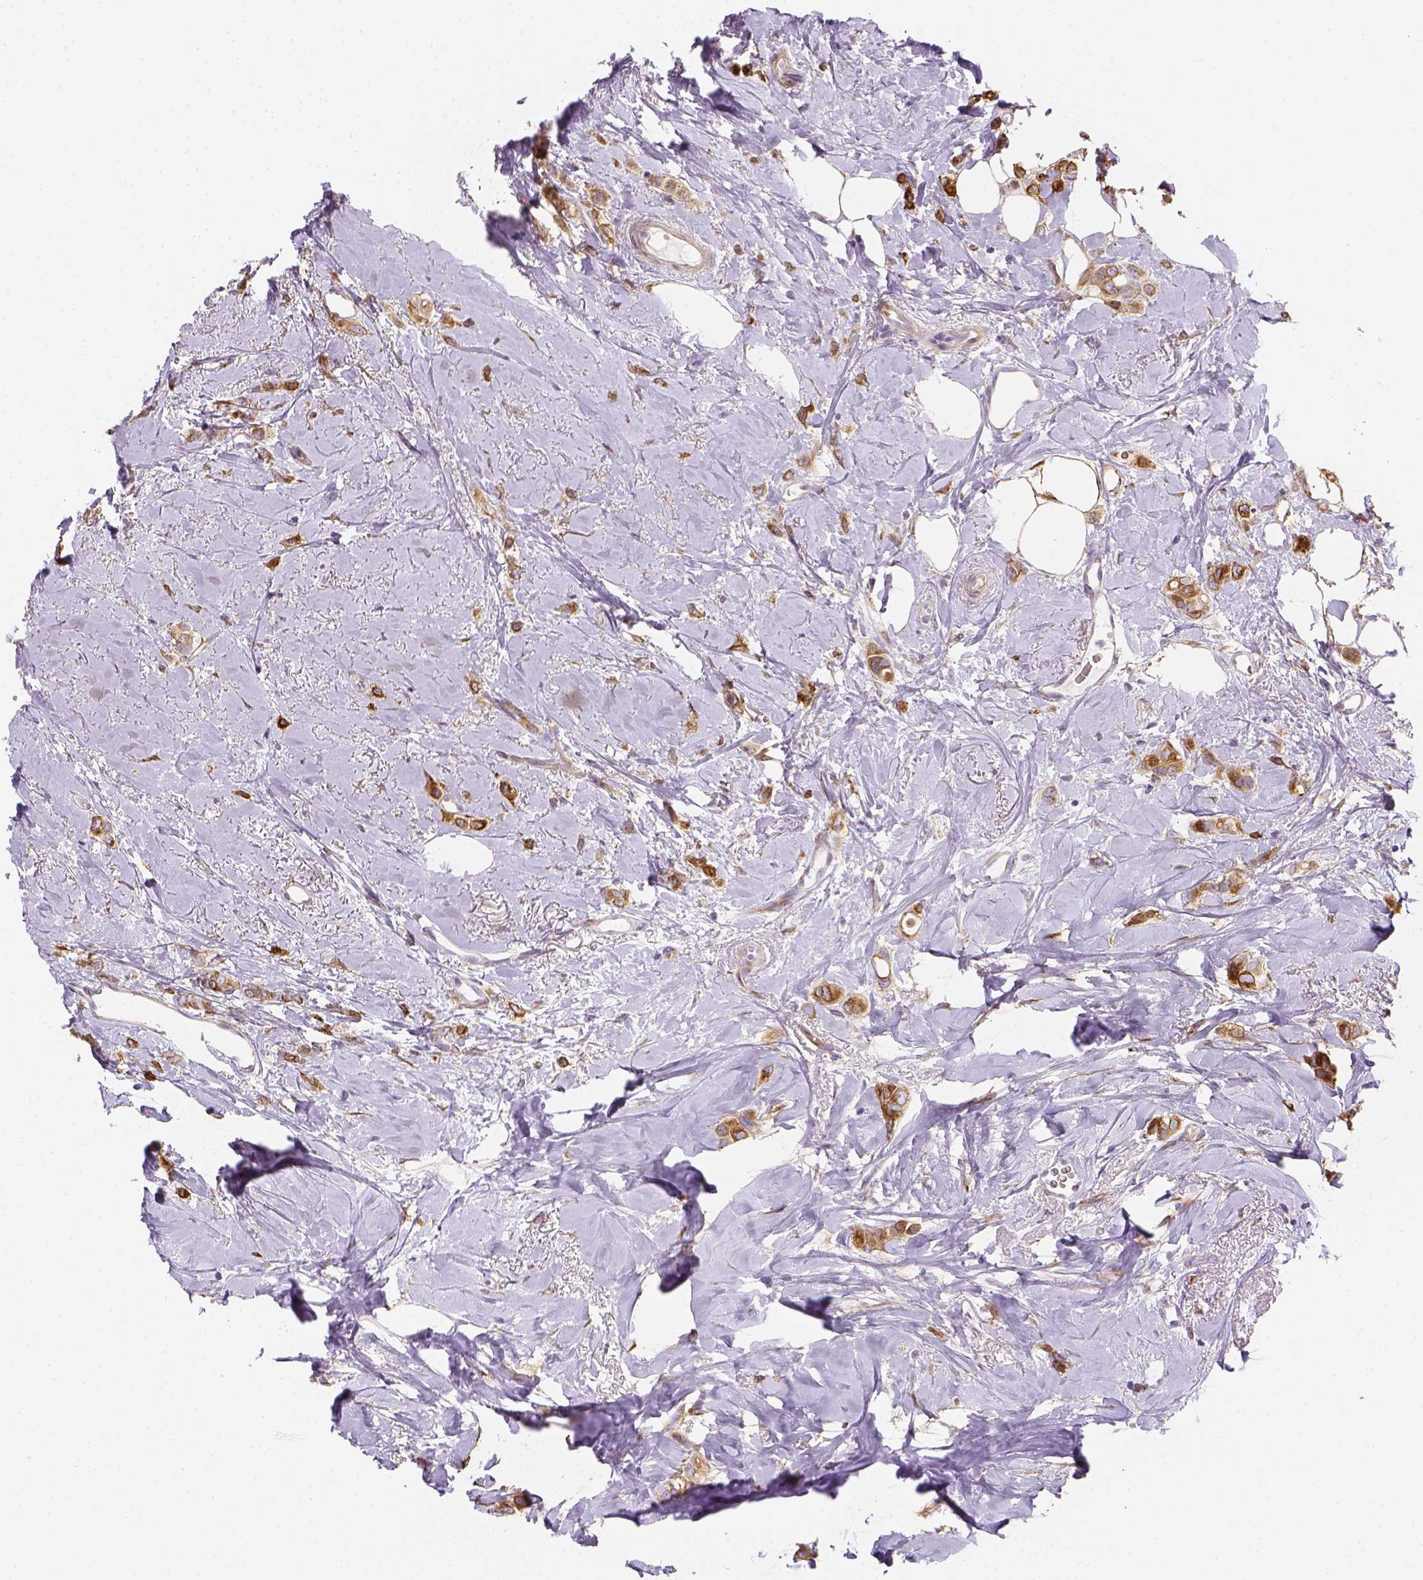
{"staining": {"intensity": "strong", "quantity": ">75%", "location": "cytoplasmic/membranous"}, "tissue": "breast cancer", "cell_type": "Tumor cells", "image_type": "cancer", "snomed": [{"axis": "morphology", "description": "Lobular carcinoma"}, {"axis": "topography", "description": "Breast"}], "caption": "Breast cancer (lobular carcinoma) stained for a protein exhibits strong cytoplasmic/membranous positivity in tumor cells.", "gene": "CACNB1", "patient": {"sex": "female", "age": 66}}